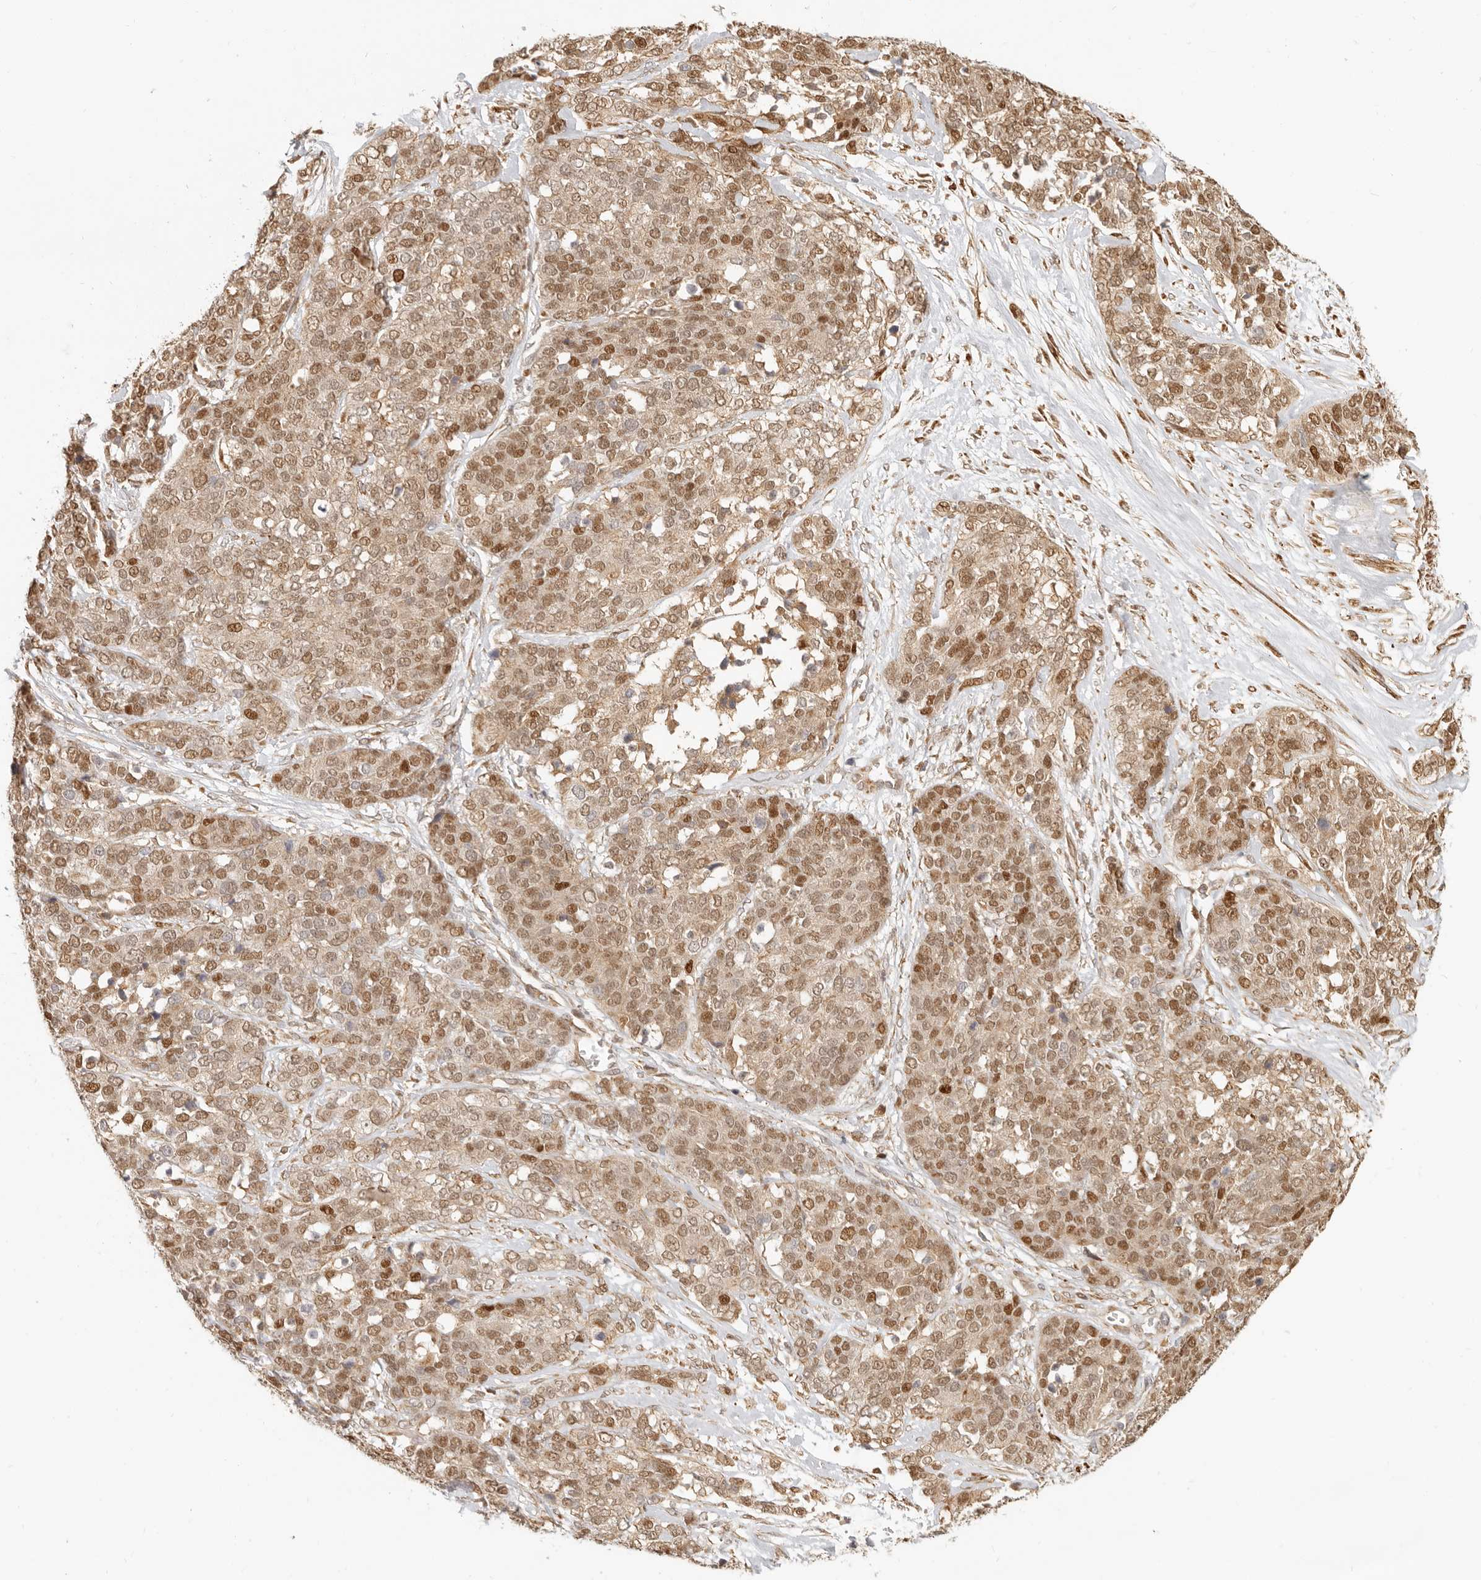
{"staining": {"intensity": "moderate", "quantity": ">75%", "location": "cytoplasmic/membranous,nuclear"}, "tissue": "ovarian cancer", "cell_type": "Tumor cells", "image_type": "cancer", "snomed": [{"axis": "morphology", "description": "Cystadenocarcinoma, serous, NOS"}, {"axis": "topography", "description": "Ovary"}], "caption": "Ovarian cancer (serous cystadenocarcinoma) stained with a protein marker exhibits moderate staining in tumor cells.", "gene": "TUFT1", "patient": {"sex": "female", "age": 44}}